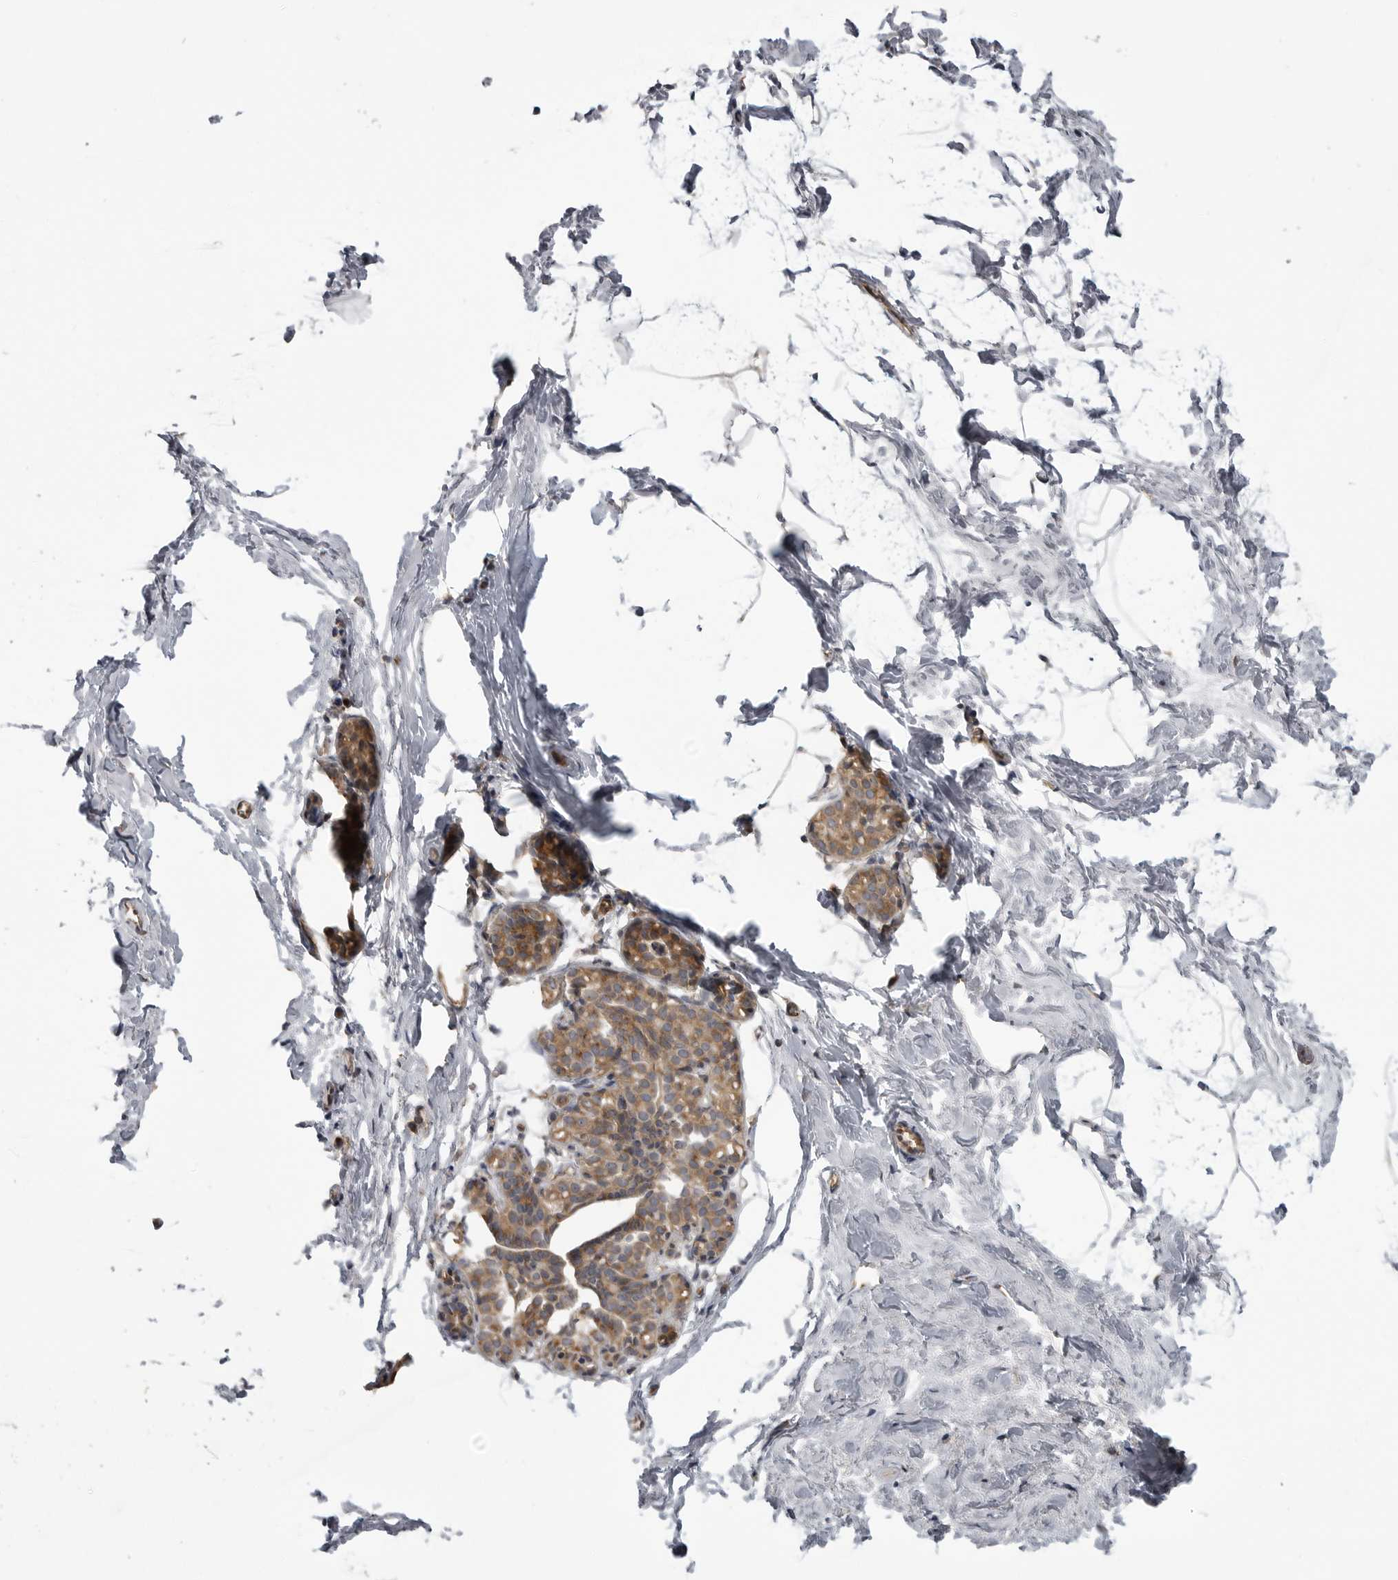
{"staining": {"intensity": "negative", "quantity": "none", "location": "none"}, "tissue": "breast", "cell_type": "Adipocytes", "image_type": "normal", "snomed": [{"axis": "morphology", "description": "Normal tissue, NOS"}, {"axis": "topography", "description": "Breast"}], "caption": "The photomicrograph exhibits no staining of adipocytes in benign breast.", "gene": "LRRC45", "patient": {"sex": "female", "age": 62}}